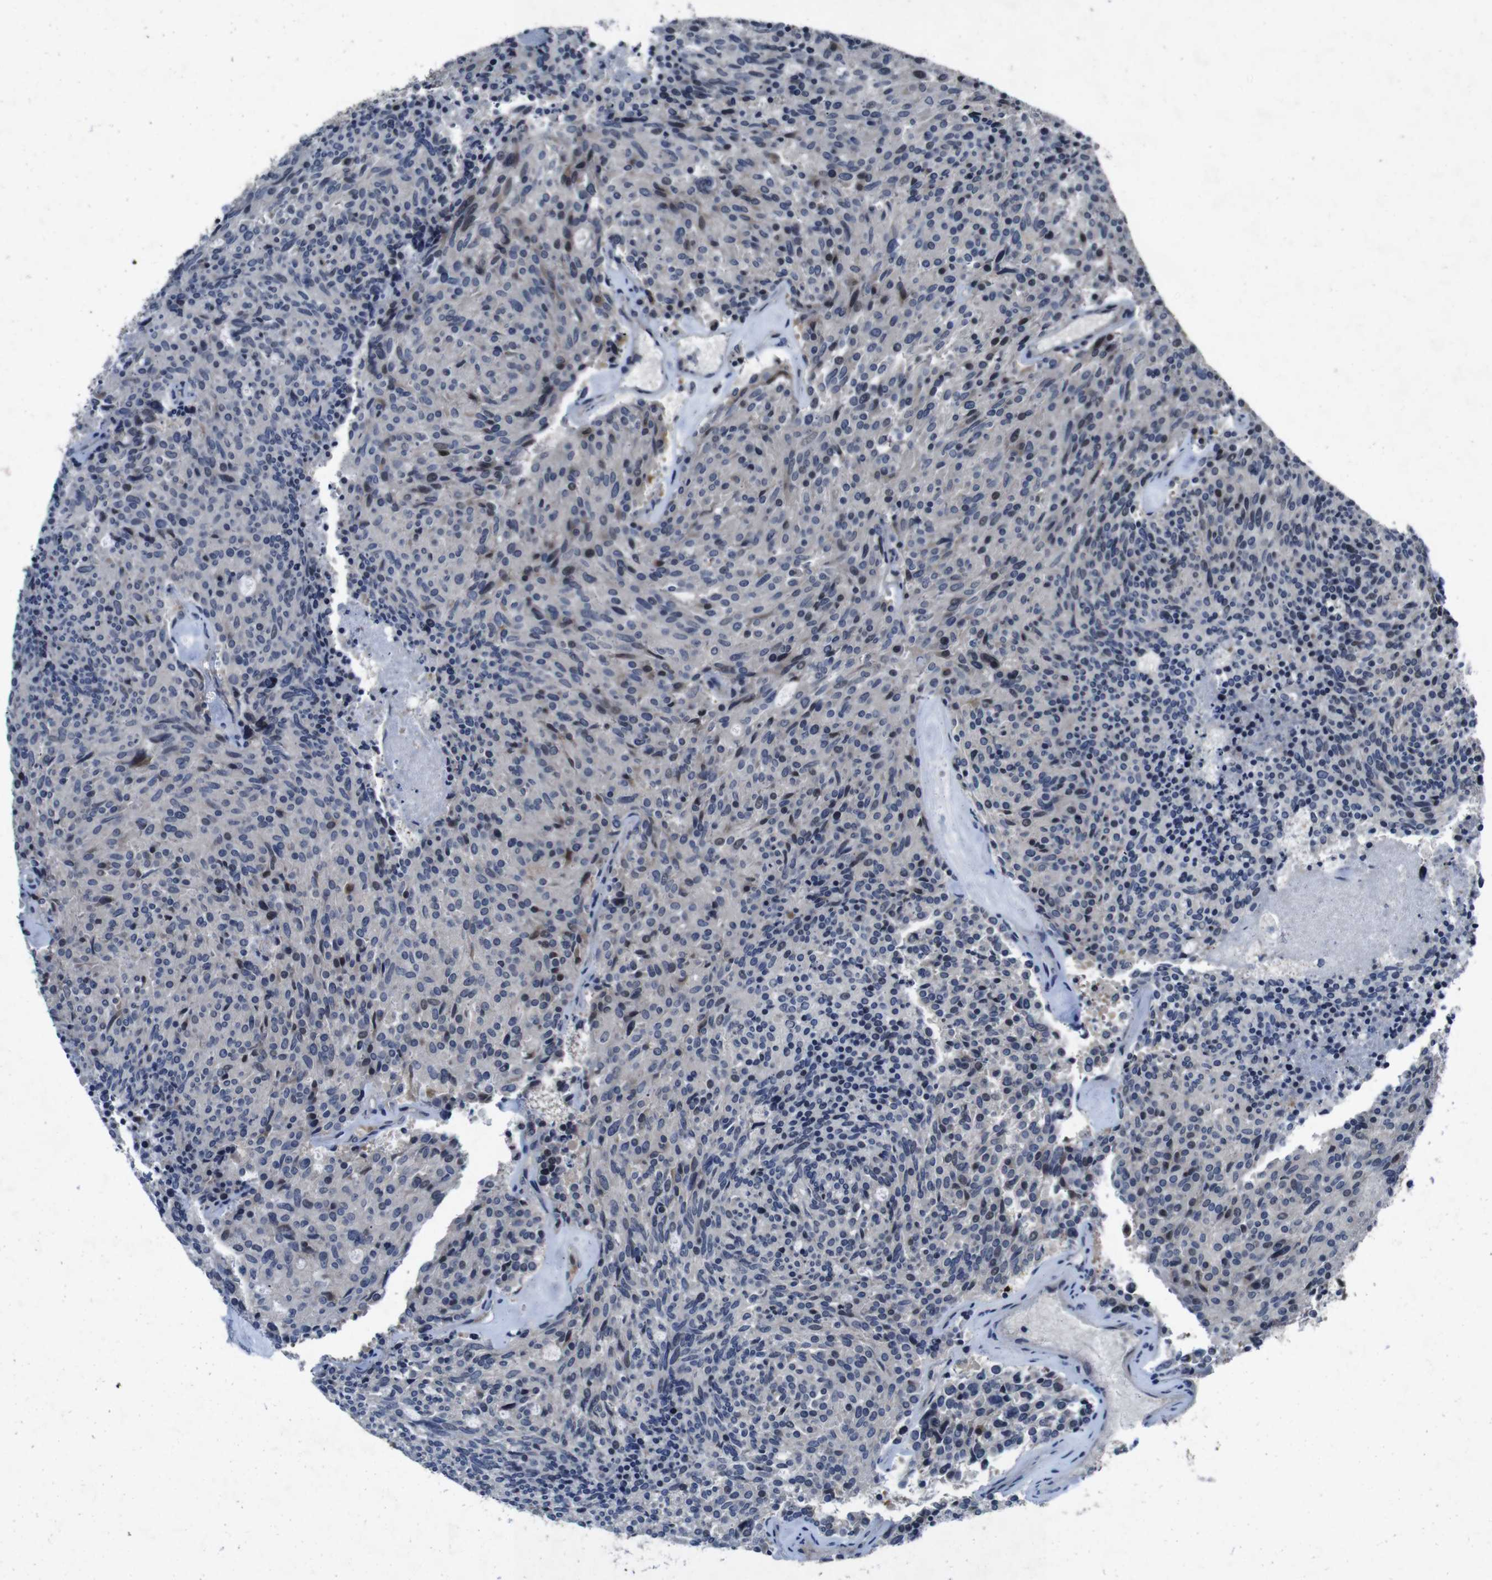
{"staining": {"intensity": "negative", "quantity": "none", "location": "none"}, "tissue": "carcinoid", "cell_type": "Tumor cells", "image_type": "cancer", "snomed": [{"axis": "morphology", "description": "Carcinoid, malignant, NOS"}, {"axis": "topography", "description": "Pancreas"}], "caption": "An IHC image of carcinoid (malignant) is shown. There is no staining in tumor cells of carcinoid (malignant). The staining is performed using DAB (3,3'-diaminobenzidine) brown chromogen with nuclei counter-stained in using hematoxylin.", "gene": "AKT3", "patient": {"sex": "female", "age": 54}}